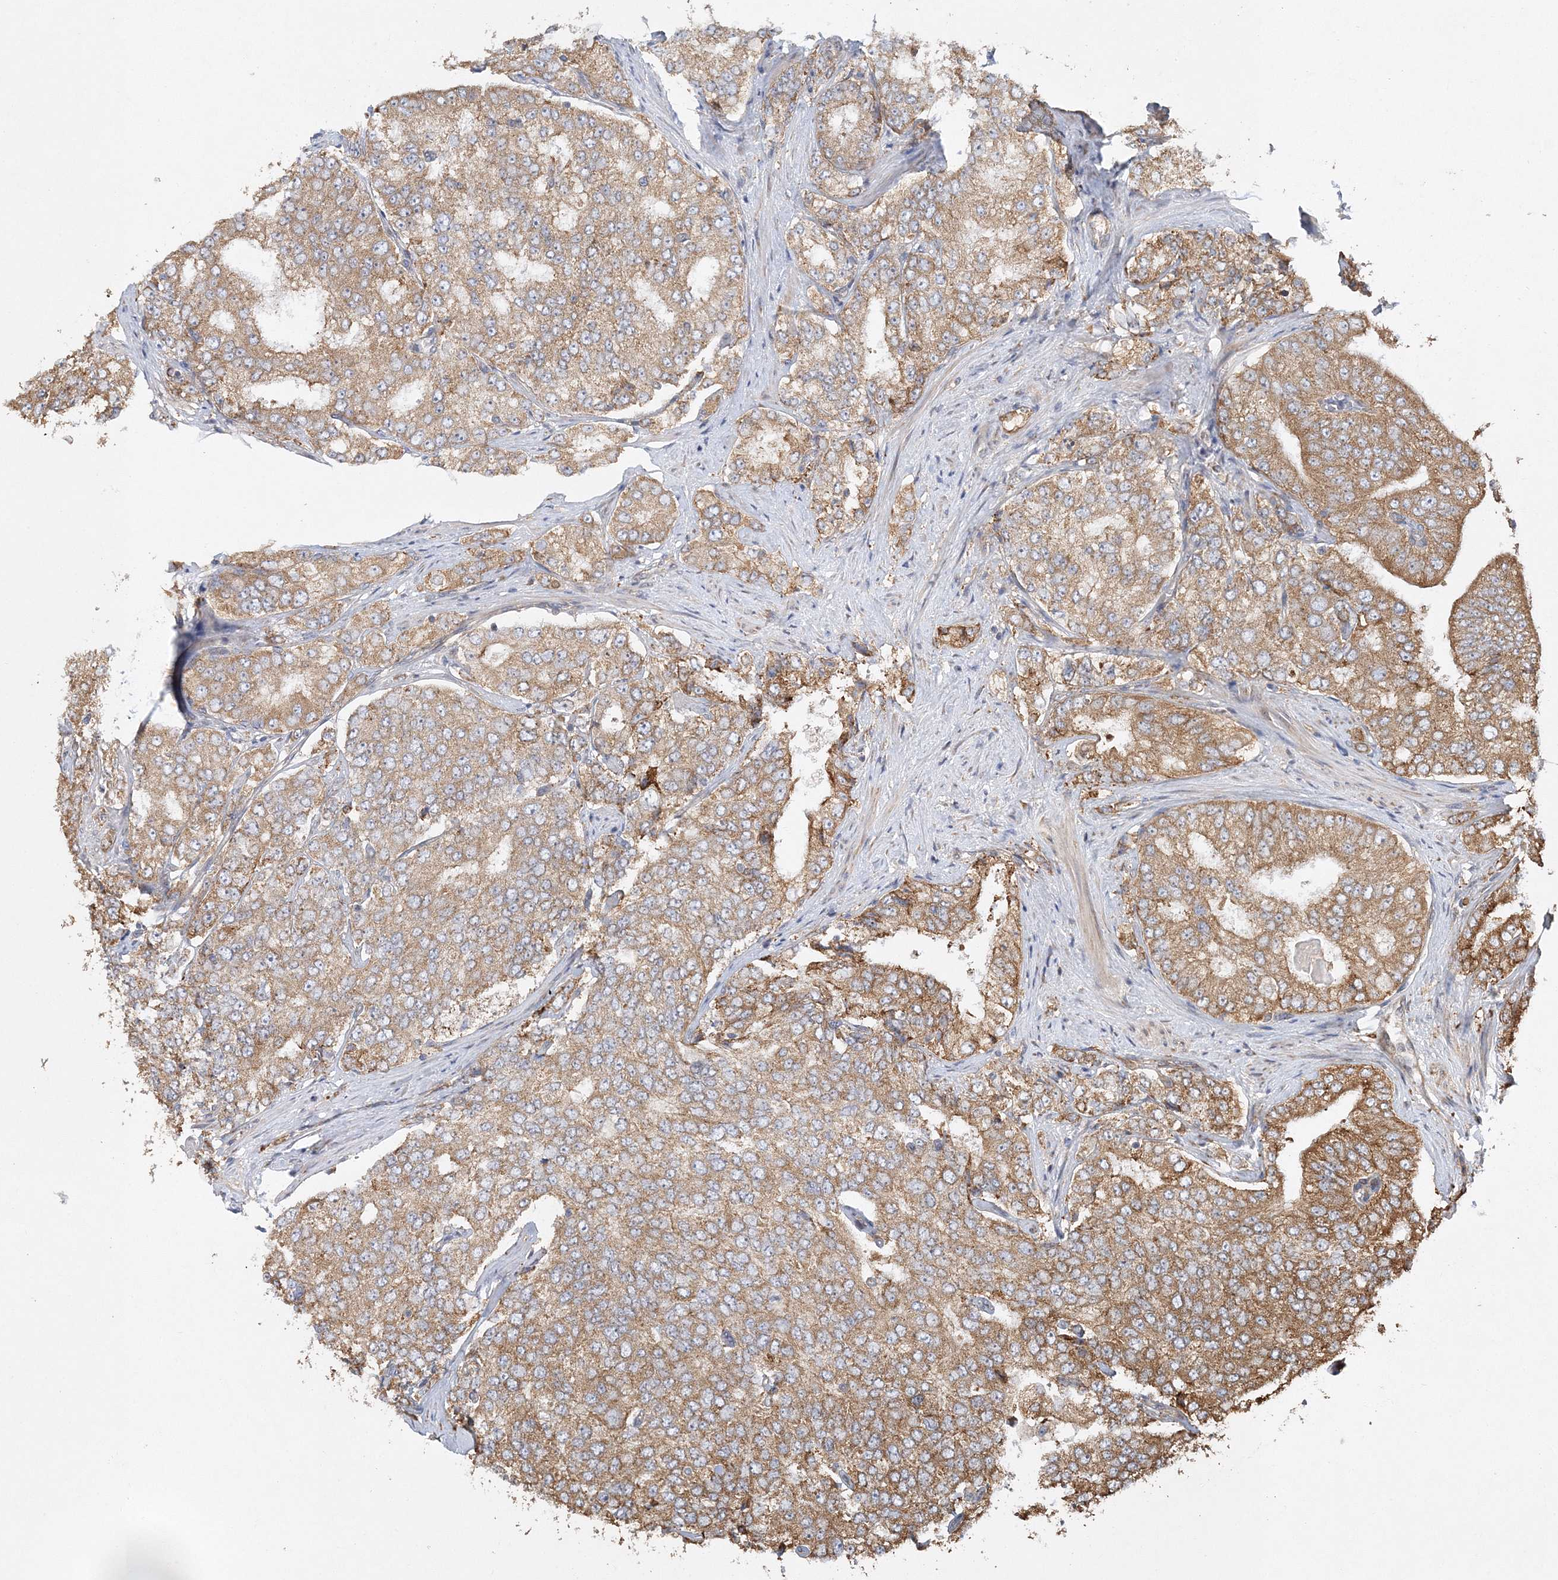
{"staining": {"intensity": "moderate", "quantity": ">75%", "location": "cytoplasmic/membranous"}, "tissue": "prostate cancer", "cell_type": "Tumor cells", "image_type": "cancer", "snomed": [{"axis": "morphology", "description": "Adenocarcinoma, High grade"}, {"axis": "topography", "description": "Prostate"}], "caption": "Tumor cells reveal medium levels of moderate cytoplasmic/membranous positivity in approximately >75% of cells in prostate cancer (high-grade adenocarcinoma). (brown staining indicates protein expression, while blue staining denotes nuclei).", "gene": "ZFYVE16", "patient": {"sex": "male", "age": 58}}